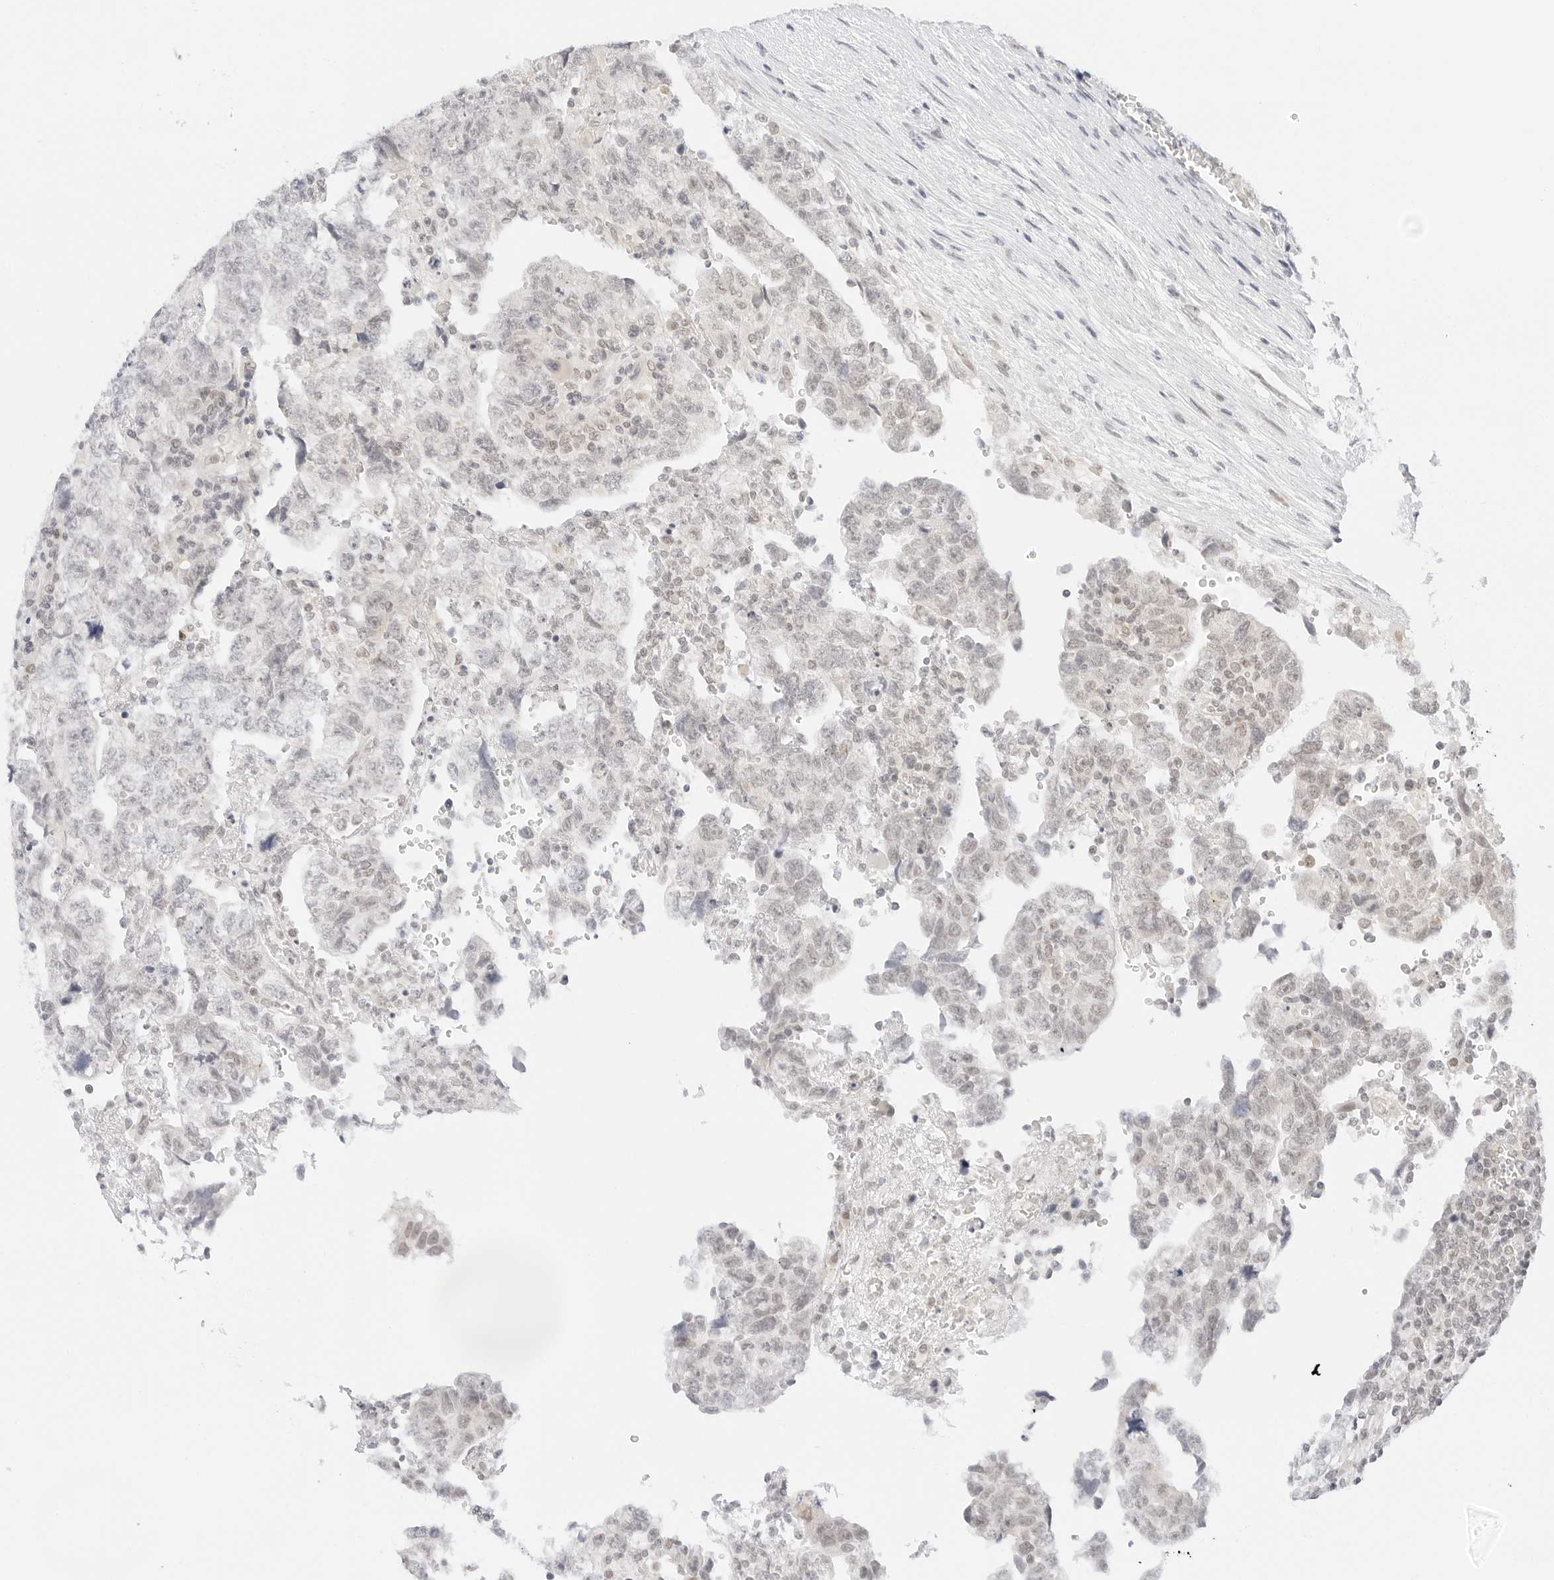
{"staining": {"intensity": "negative", "quantity": "none", "location": "none"}, "tissue": "testis cancer", "cell_type": "Tumor cells", "image_type": "cancer", "snomed": [{"axis": "morphology", "description": "Normal tissue, NOS"}, {"axis": "morphology", "description": "Carcinoma, Embryonal, NOS"}, {"axis": "topography", "description": "Testis"}], "caption": "Histopathology image shows no protein expression in tumor cells of embryonal carcinoma (testis) tissue.", "gene": "POLR3C", "patient": {"sex": "male", "age": 36}}